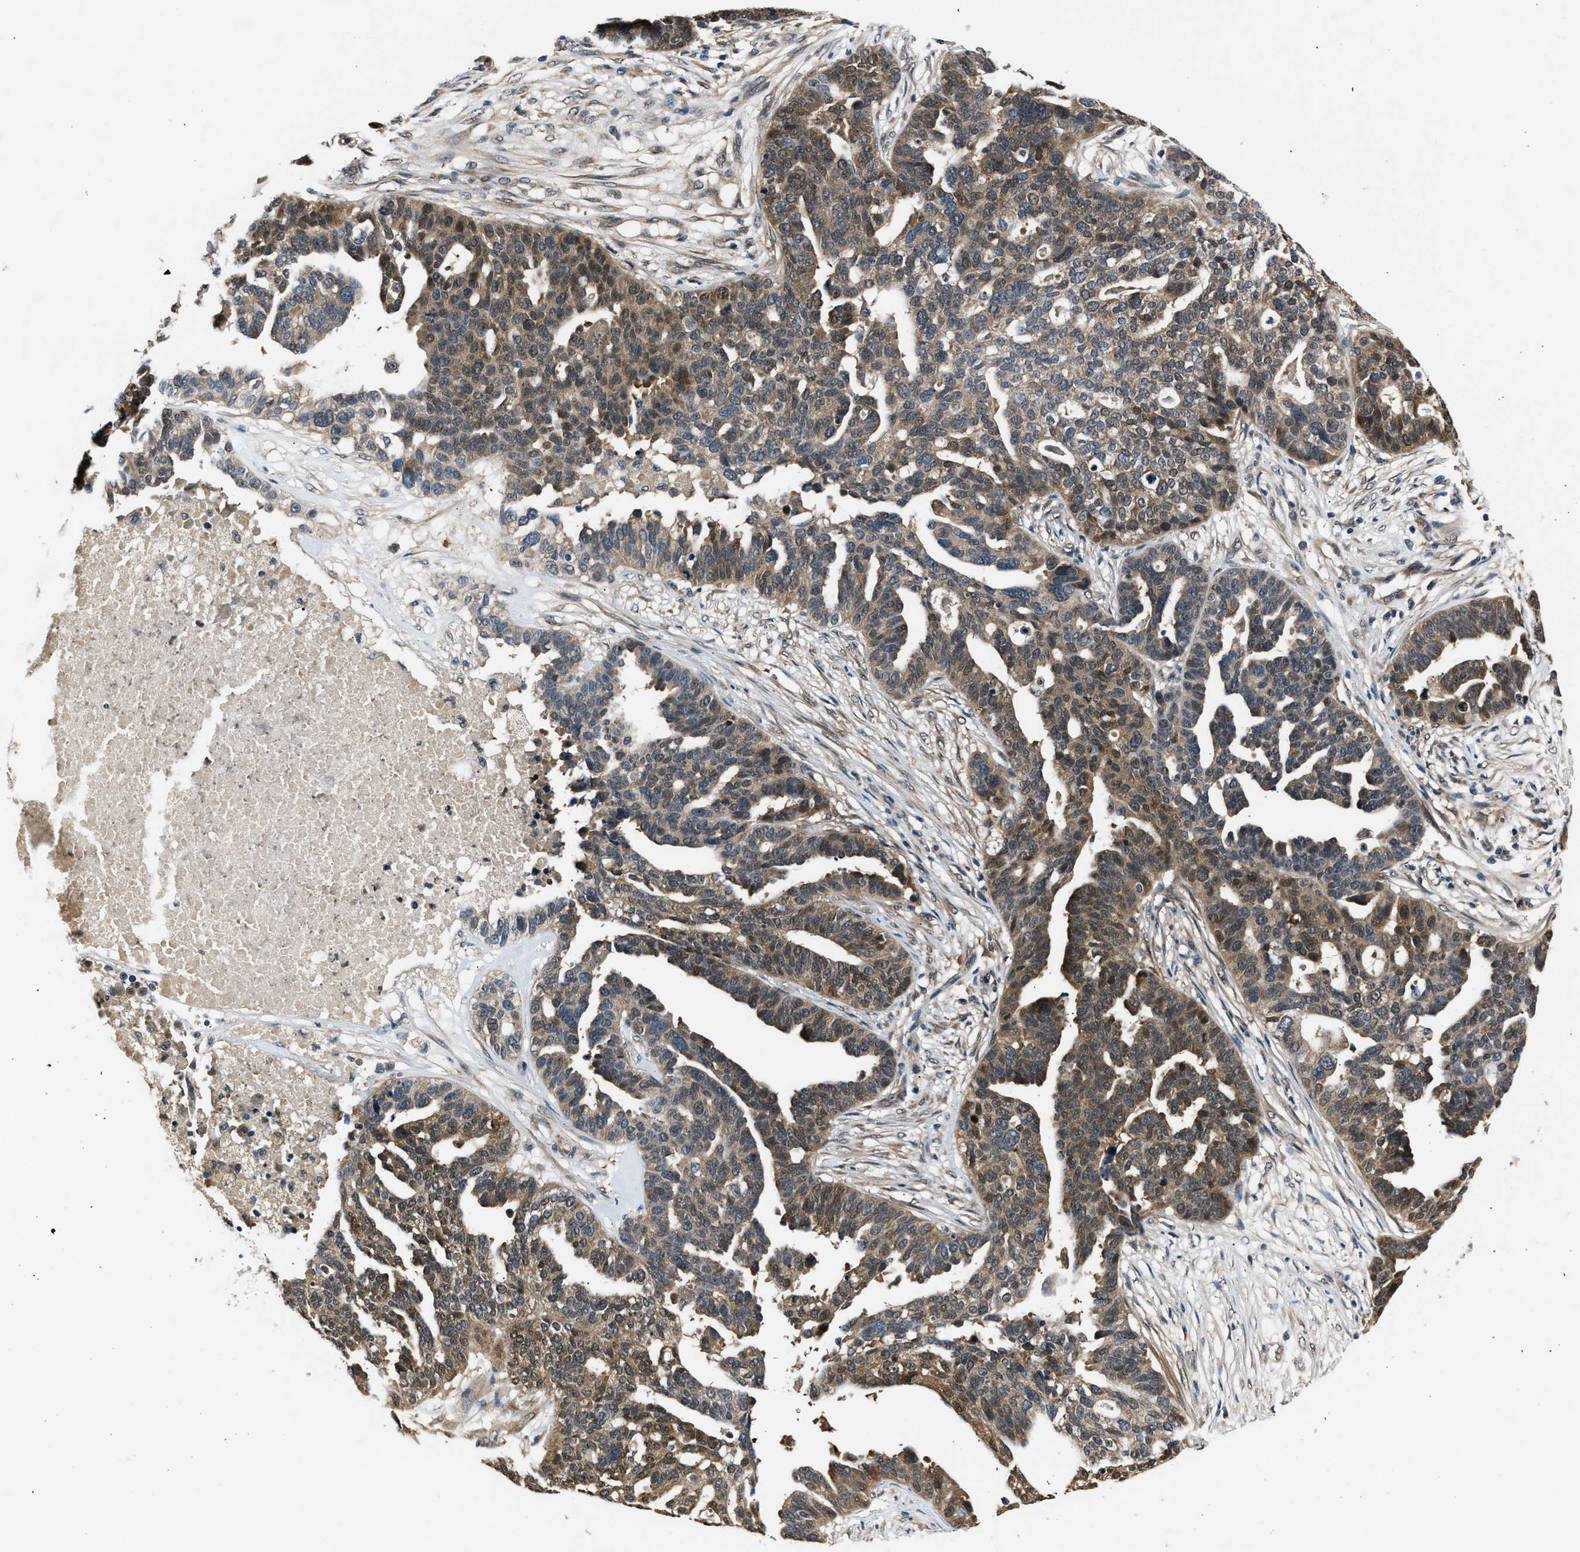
{"staining": {"intensity": "moderate", "quantity": "25%-75%", "location": "cytoplasmic/membranous,nuclear"}, "tissue": "ovarian cancer", "cell_type": "Tumor cells", "image_type": "cancer", "snomed": [{"axis": "morphology", "description": "Cystadenocarcinoma, serous, NOS"}, {"axis": "topography", "description": "Ovary"}], "caption": "Moderate cytoplasmic/membranous and nuclear expression is seen in approximately 25%-75% of tumor cells in serous cystadenocarcinoma (ovarian).", "gene": "TP53I3", "patient": {"sex": "female", "age": 59}}